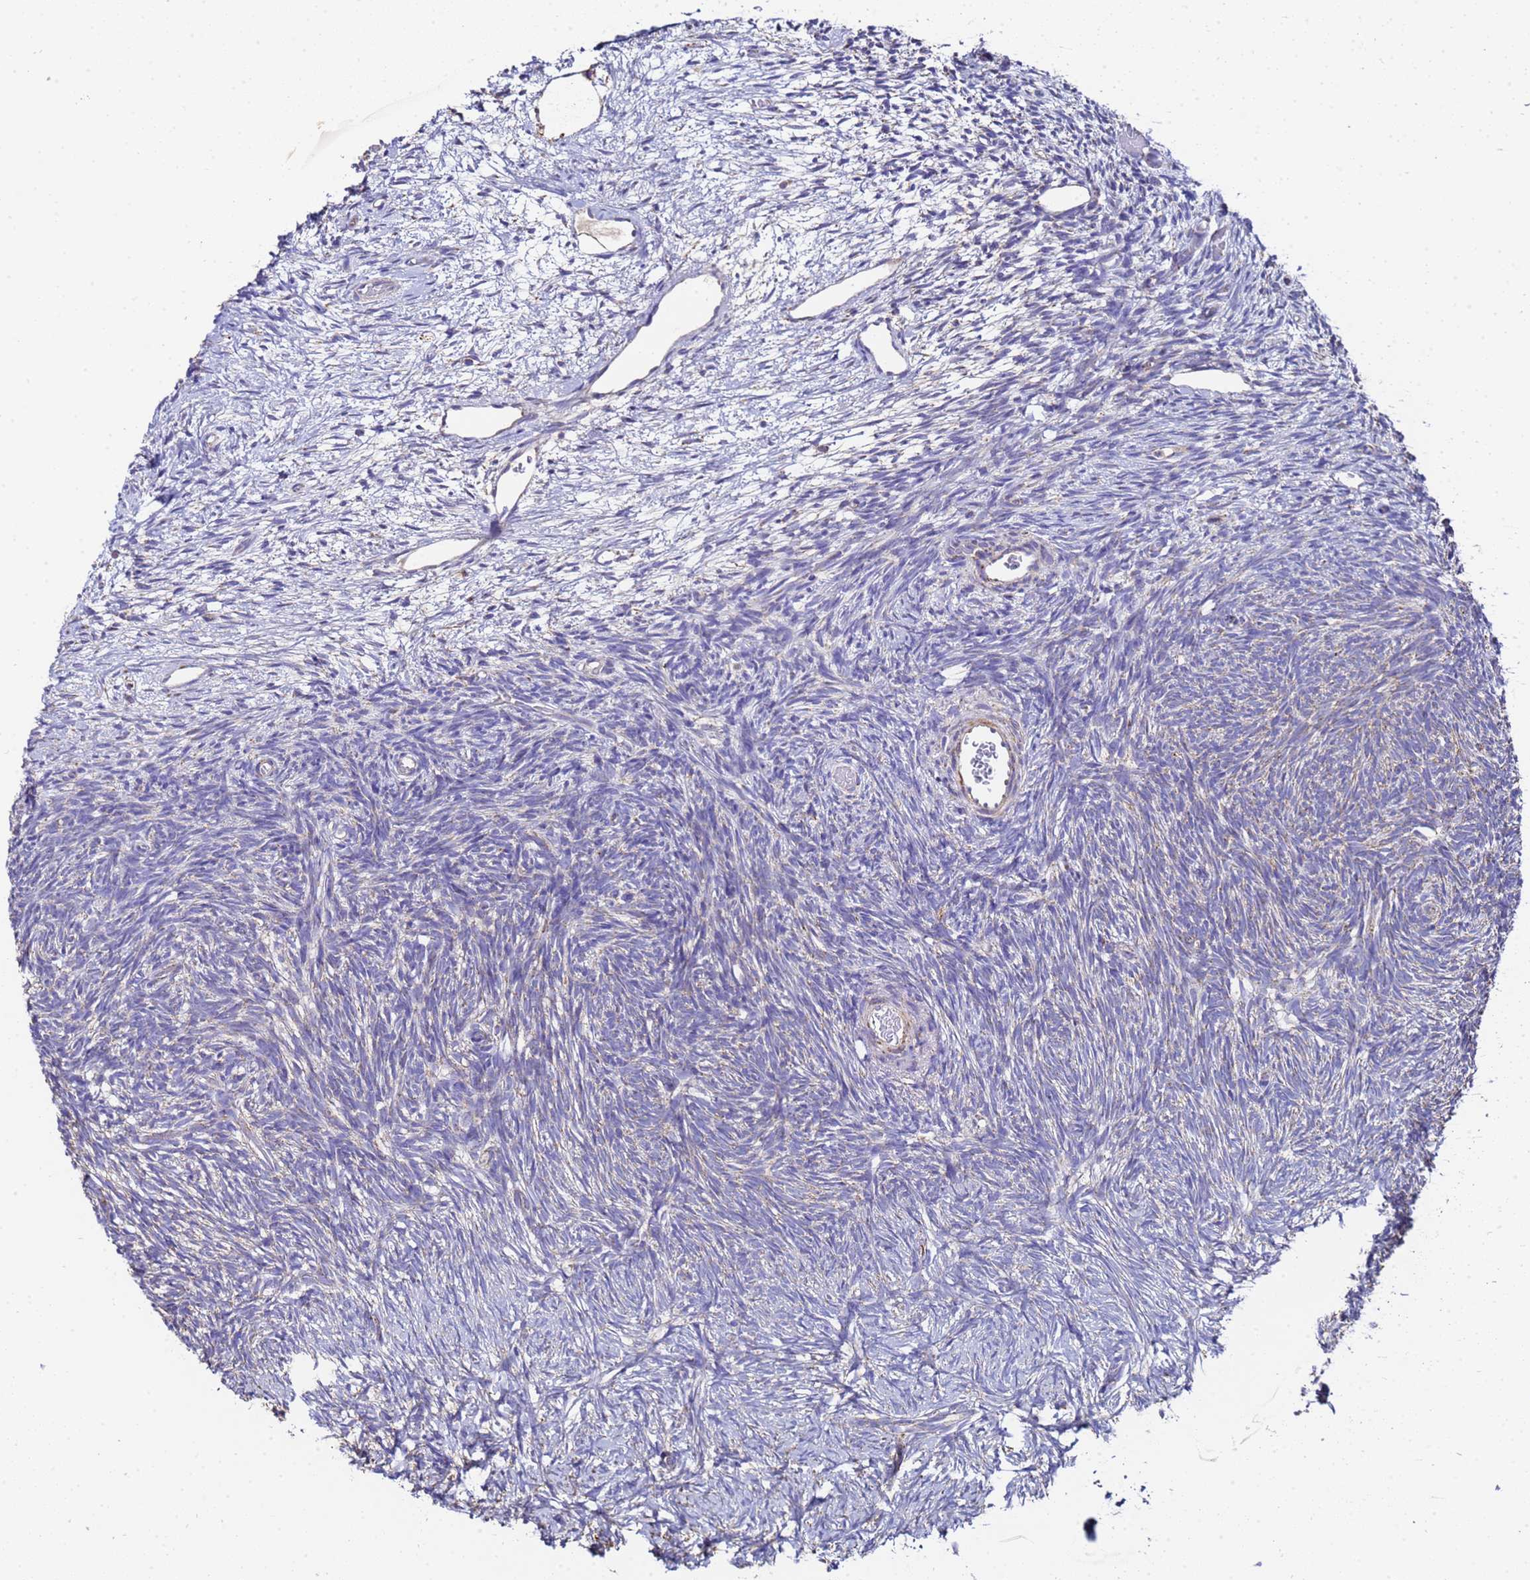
{"staining": {"intensity": "negative", "quantity": "none", "location": "none"}, "tissue": "ovary", "cell_type": "Ovarian stroma cells", "image_type": "normal", "snomed": [{"axis": "morphology", "description": "Normal tissue, NOS"}, {"axis": "topography", "description": "Ovary"}], "caption": "Immunohistochemical staining of benign ovary displays no significant staining in ovarian stroma cells. (DAB (3,3'-diaminobenzidine) IHC with hematoxylin counter stain).", "gene": "MRPS12", "patient": {"sex": "female", "age": 39}}